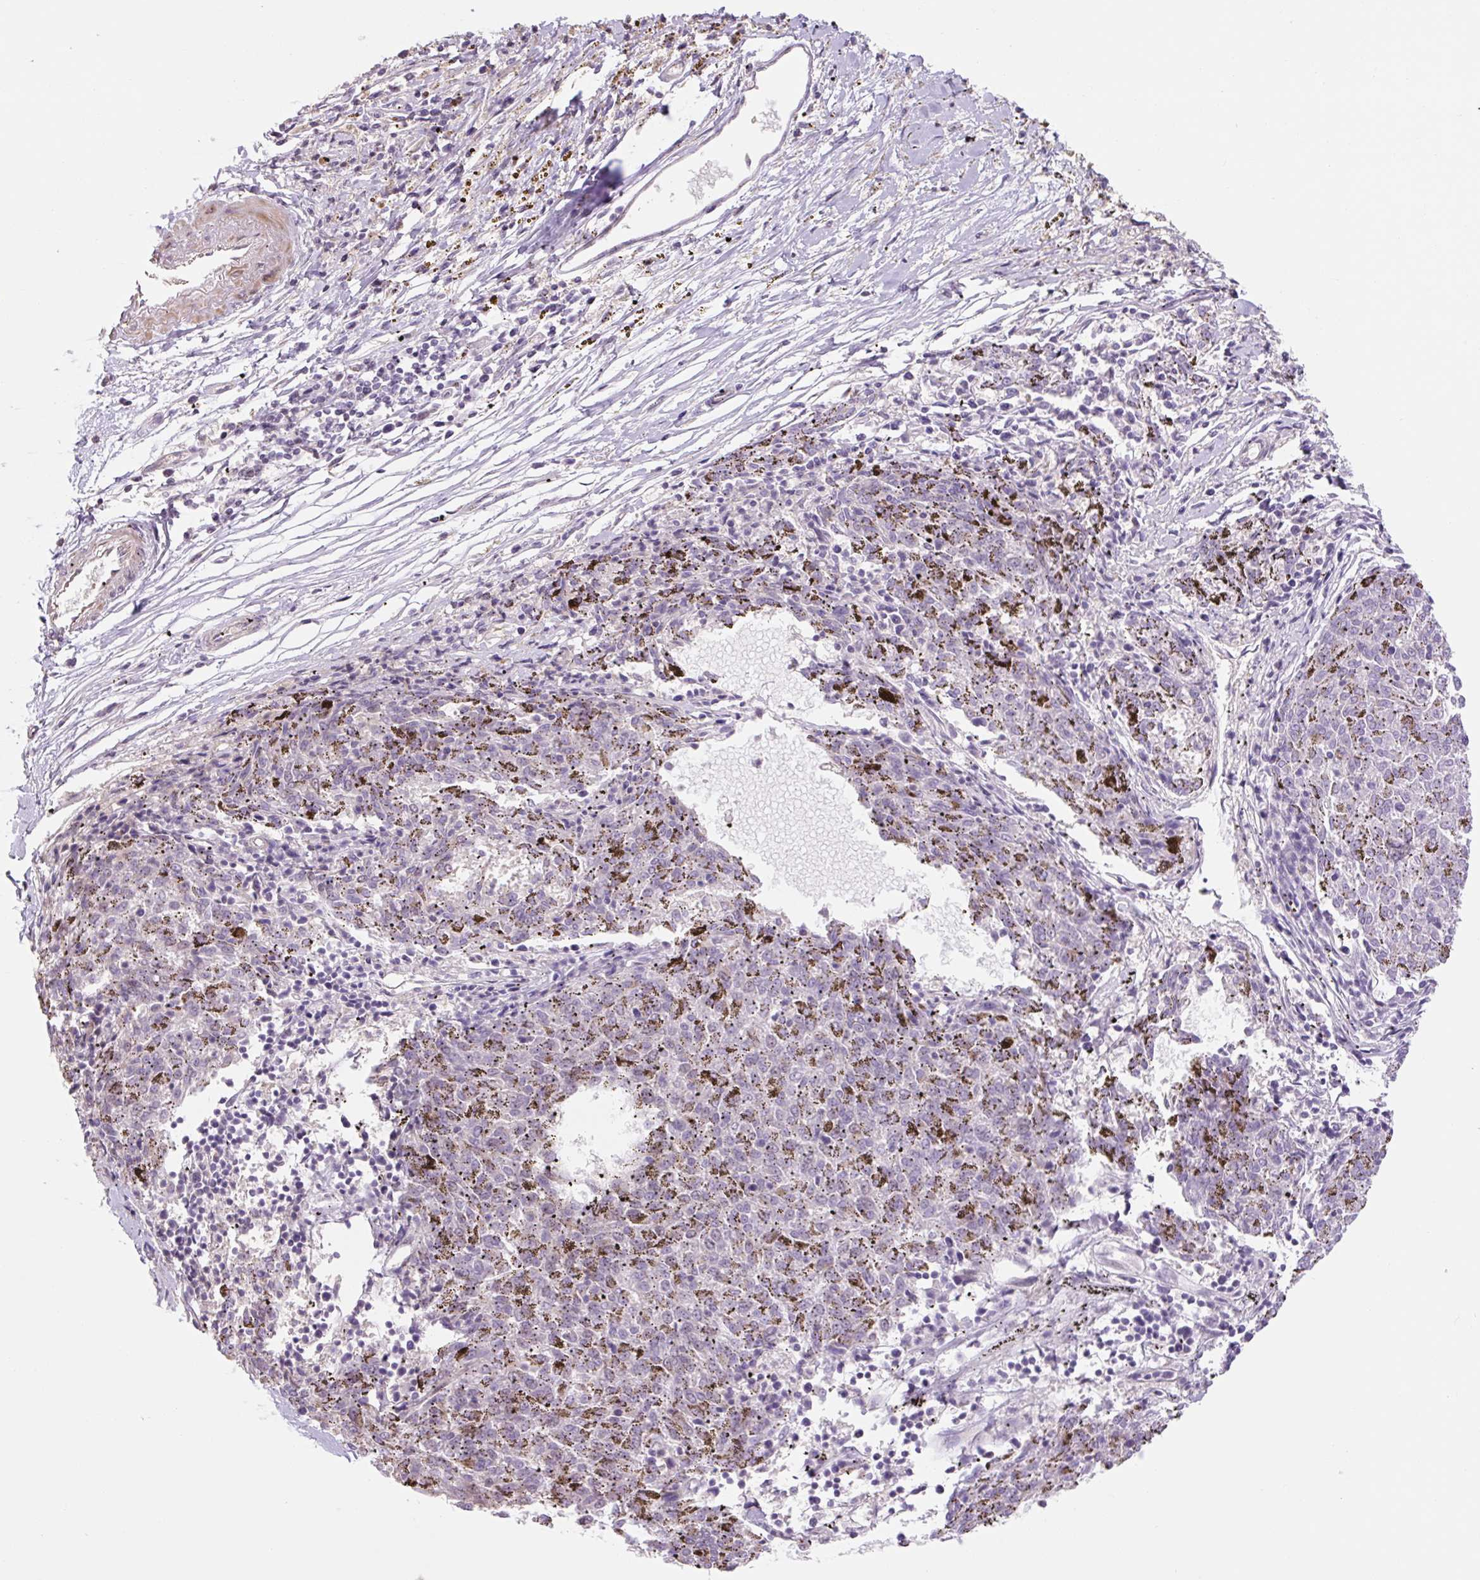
{"staining": {"intensity": "negative", "quantity": "none", "location": "none"}, "tissue": "melanoma", "cell_type": "Tumor cells", "image_type": "cancer", "snomed": [{"axis": "morphology", "description": "Malignant melanoma, NOS"}, {"axis": "topography", "description": "Skin"}], "caption": "High magnification brightfield microscopy of melanoma stained with DAB (brown) and counterstained with hematoxylin (blue): tumor cells show no significant staining. The staining was performed using DAB to visualize the protein expression in brown, while the nuclei were stained in blue with hematoxylin (Magnification: 20x).", "gene": "ZNF552", "patient": {"sex": "female", "age": 72}}